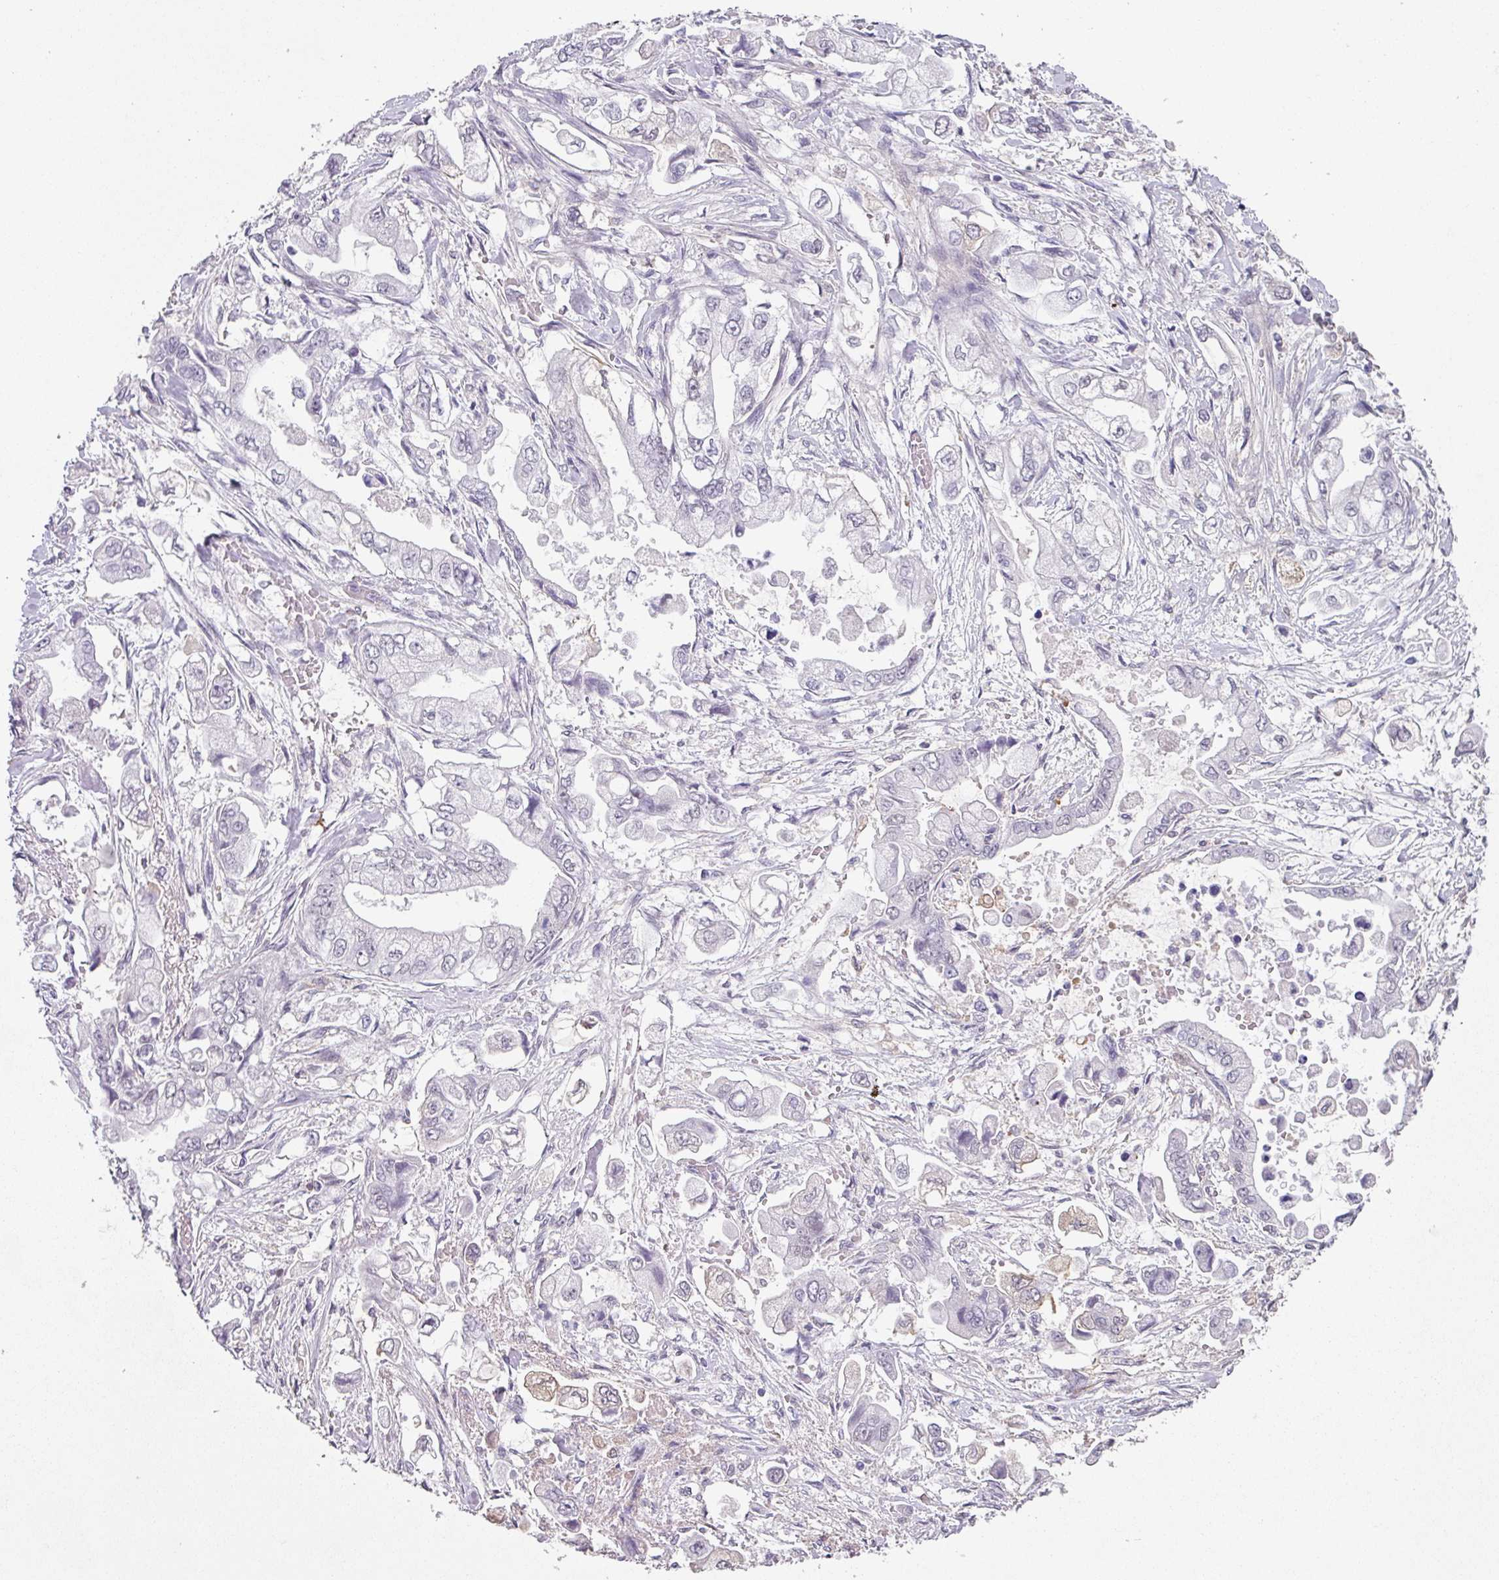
{"staining": {"intensity": "negative", "quantity": "none", "location": "none"}, "tissue": "stomach cancer", "cell_type": "Tumor cells", "image_type": "cancer", "snomed": [{"axis": "morphology", "description": "Adenocarcinoma, NOS"}, {"axis": "topography", "description": "Stomach"}], "caption": "Tumor cells show no significant staining in stomach adenocarcinoma.", "gene": "C1QB", "patient": {"sex": "male", "age": 62}}